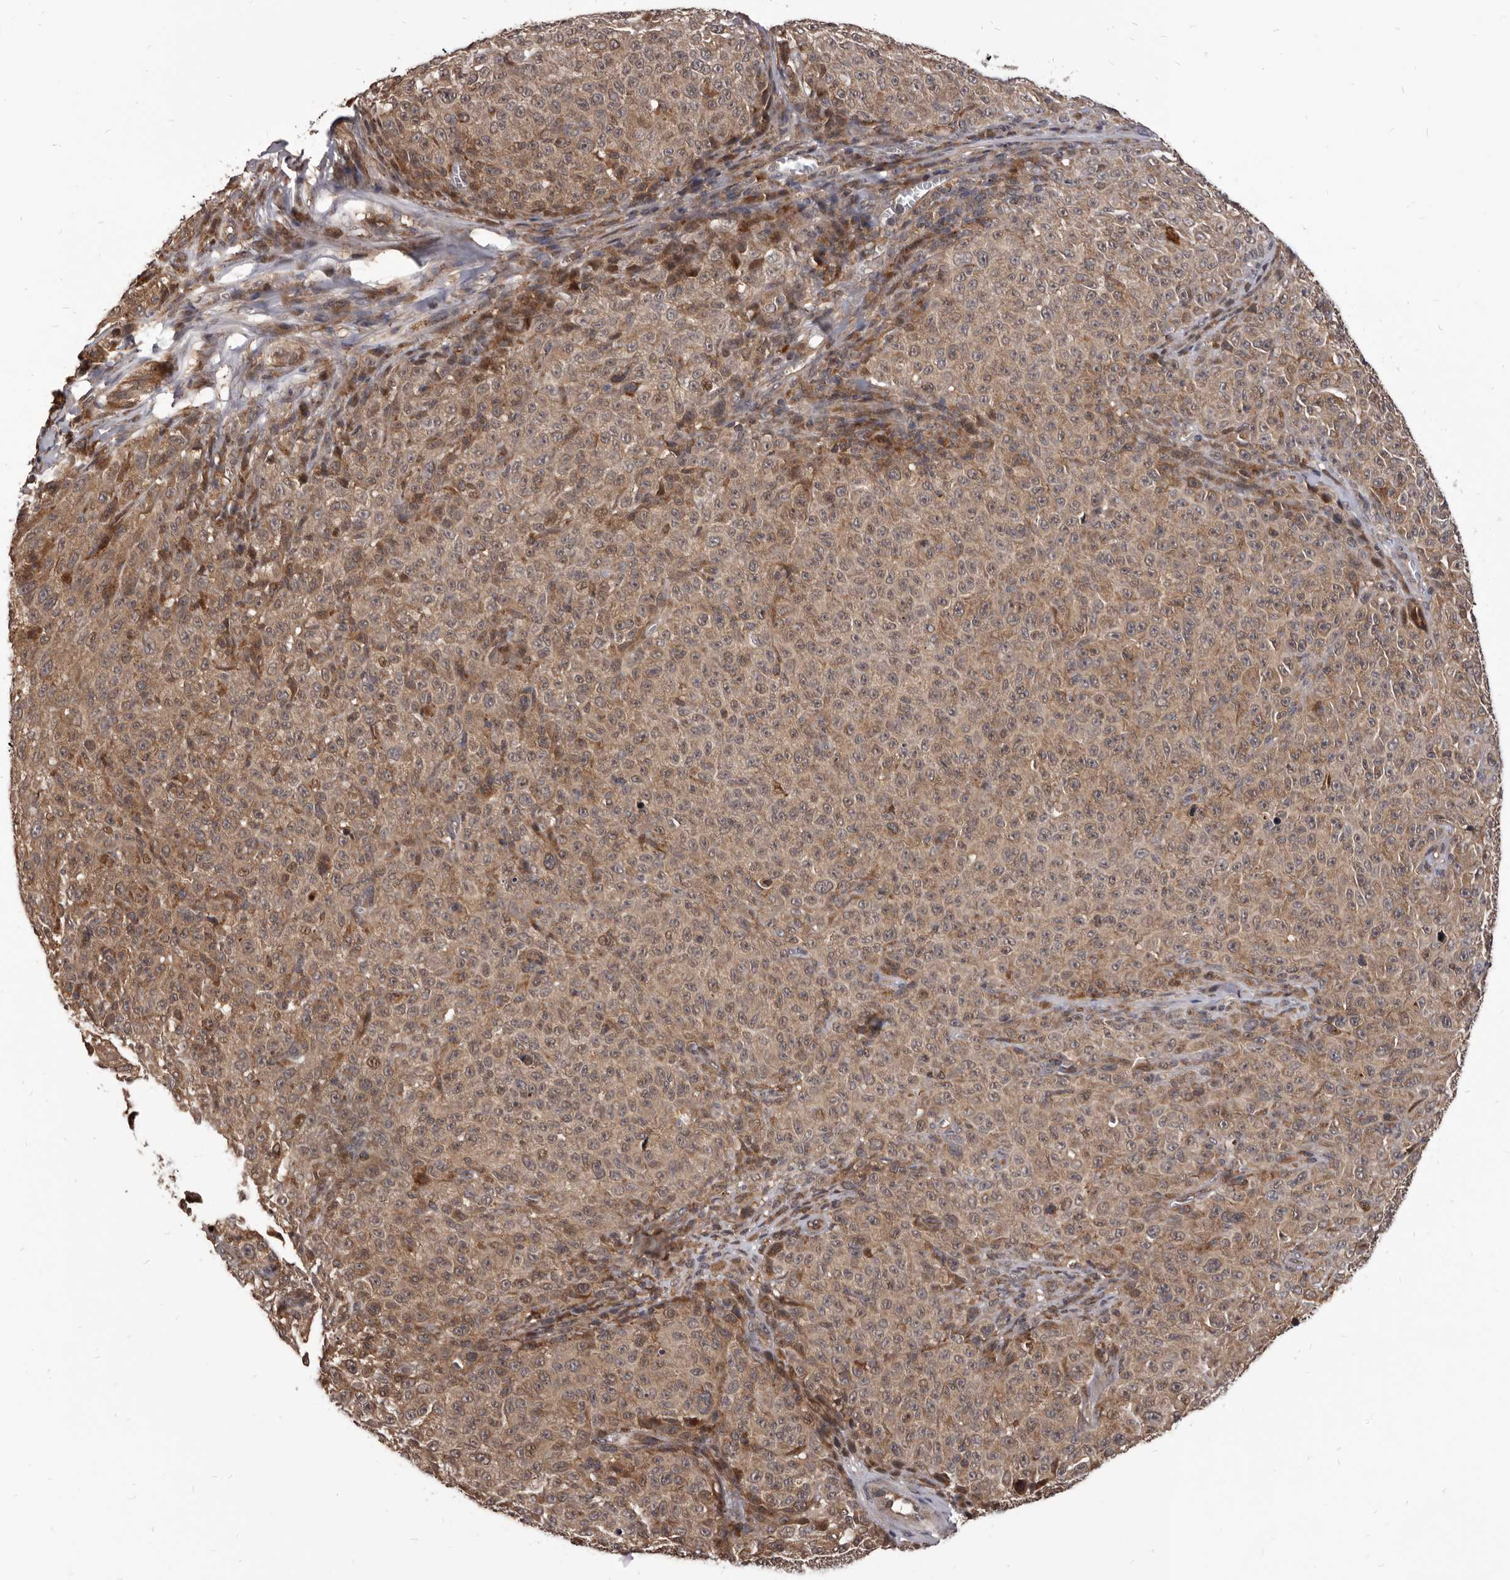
{"staining": {"intensity": "moderate", "quantity": ">75%", "location": "cytoplasmic/membranous"}, "tissue": "melanoma", "cell_type": "Tumor cells", "image_type": "cancer", "snomed": [{"axis": "morphology", "description": "Malignant melanoma, NOS"}, {"axis": "topography", "description": "Skin"}], "caption": "High-magnification brightfield microscopy of malignant melanoma stained with DAB (brown) and counterstained with hematoxylin (blue). tumor cells exhibit moderate cytoplasmic/membranous positivity is appreciated in approximately>75% of cells. Nuclei are stained in blue.", "gene": "MAP3K14", "patient": {"sex": "female", "age": 82}}